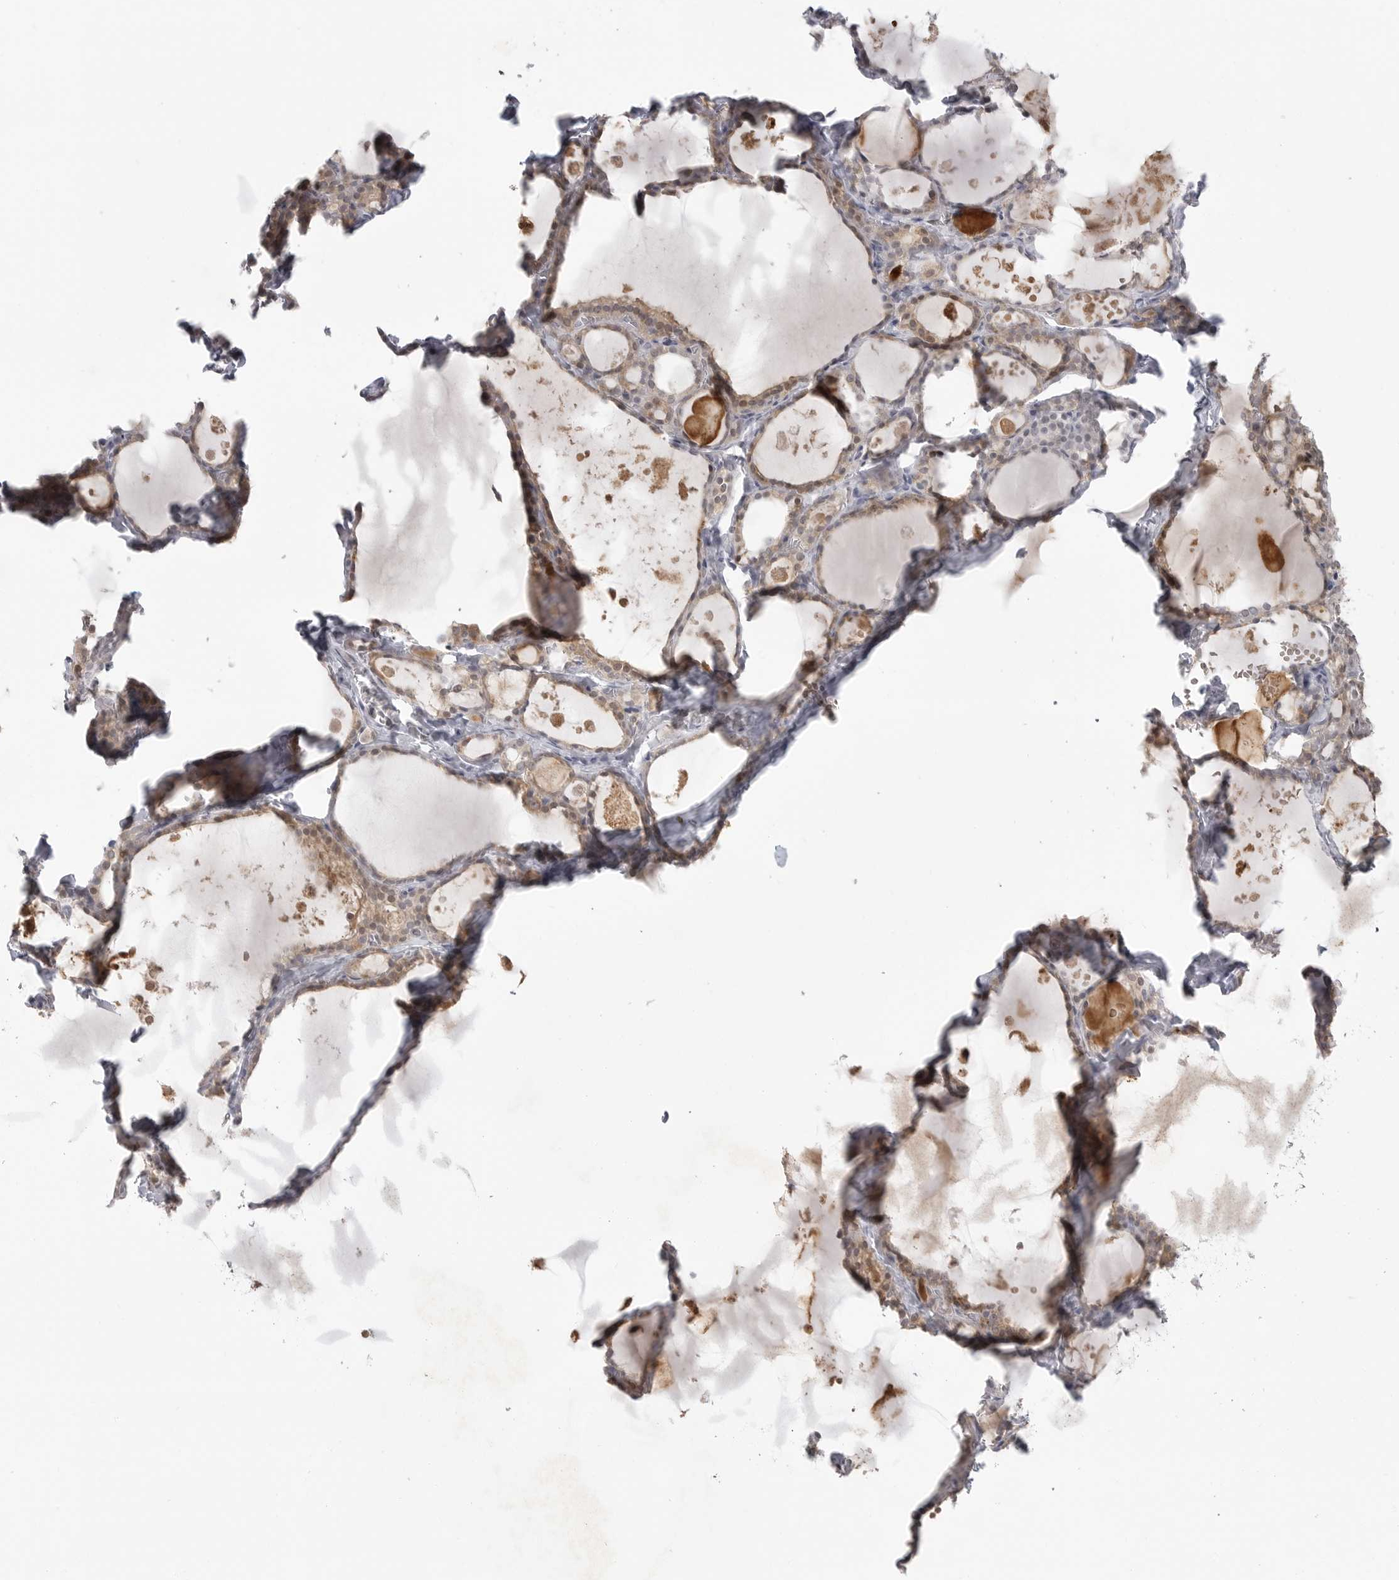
{"staining": {"intensity": "weak", "quantity": ">75%", "location": "cytoplasmic/membranous"}, "tissue": "thyroid gland", "cell_type": "Glandular cells", "image_type": "normal", "snomed": [{"axis": "morphology", "description": "Normal tissue, NOS"}, {"axis": "topography", "description": "Thyroid gland"}], "caption": "This is a photomicrograph of immunohistochemistry (IHC) staining of benign thyroid gland, which shows weak positivity in the cytoplasmic/membranous of glandular cells.", "gene": "TCTN3", "patient": {"sex": "male", "age": 56}}